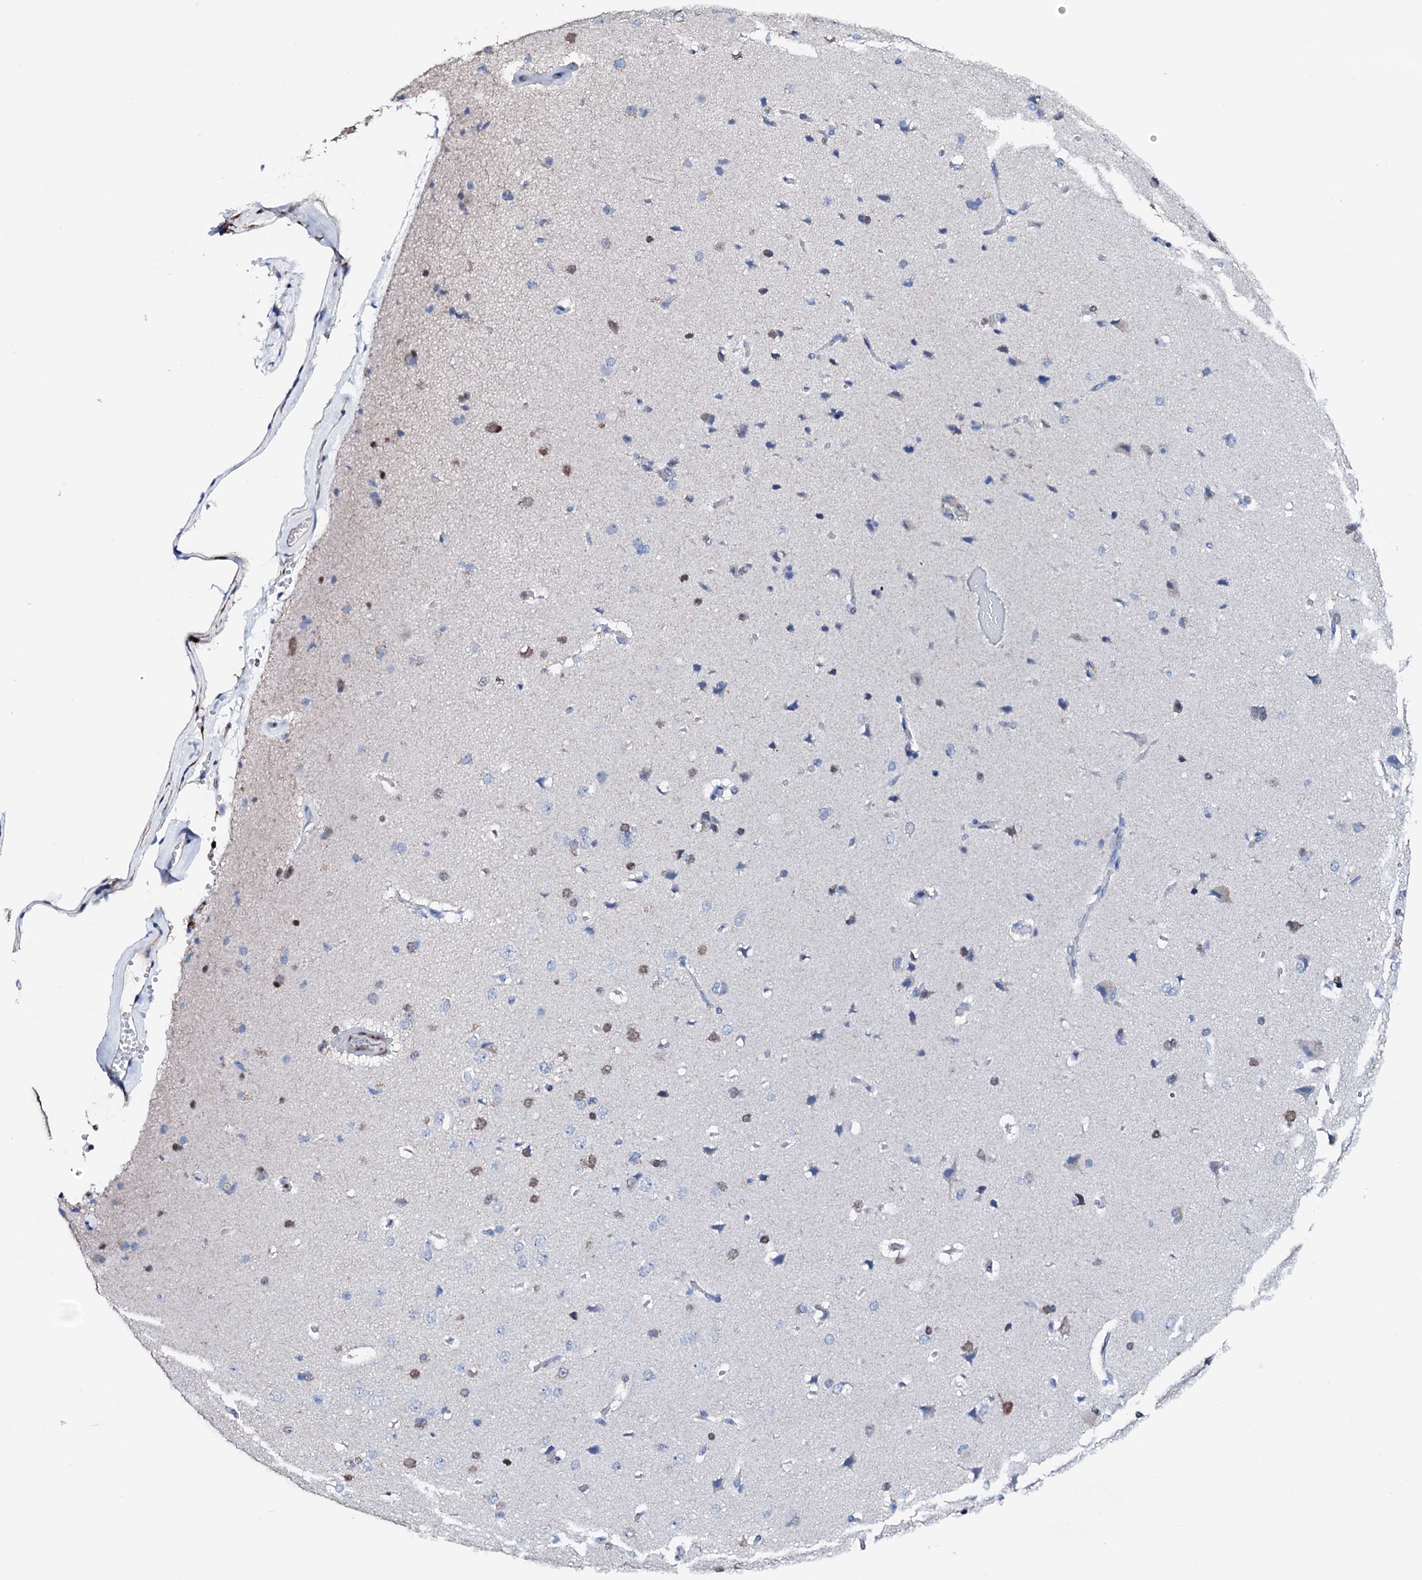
{"staining": {"intensity": "negative", "quantity": "none", "location": "none"}, "tissue": "cerebral cortex", "cell_type": "Endothelial cells", "image_type": "normal", "snomed": [{"axis": "morphology", "description": "Normal tissue, NOS"}, {"axis": "topography", "description": "Cerebral cortex"}], "caption": "DAB immunohistochemical staining of benign human cerebral cortex demonstrates no significant positivity in endothelial cells.", "gene": "NRIP2", "patient": {"sex": "male", "age": 62}}